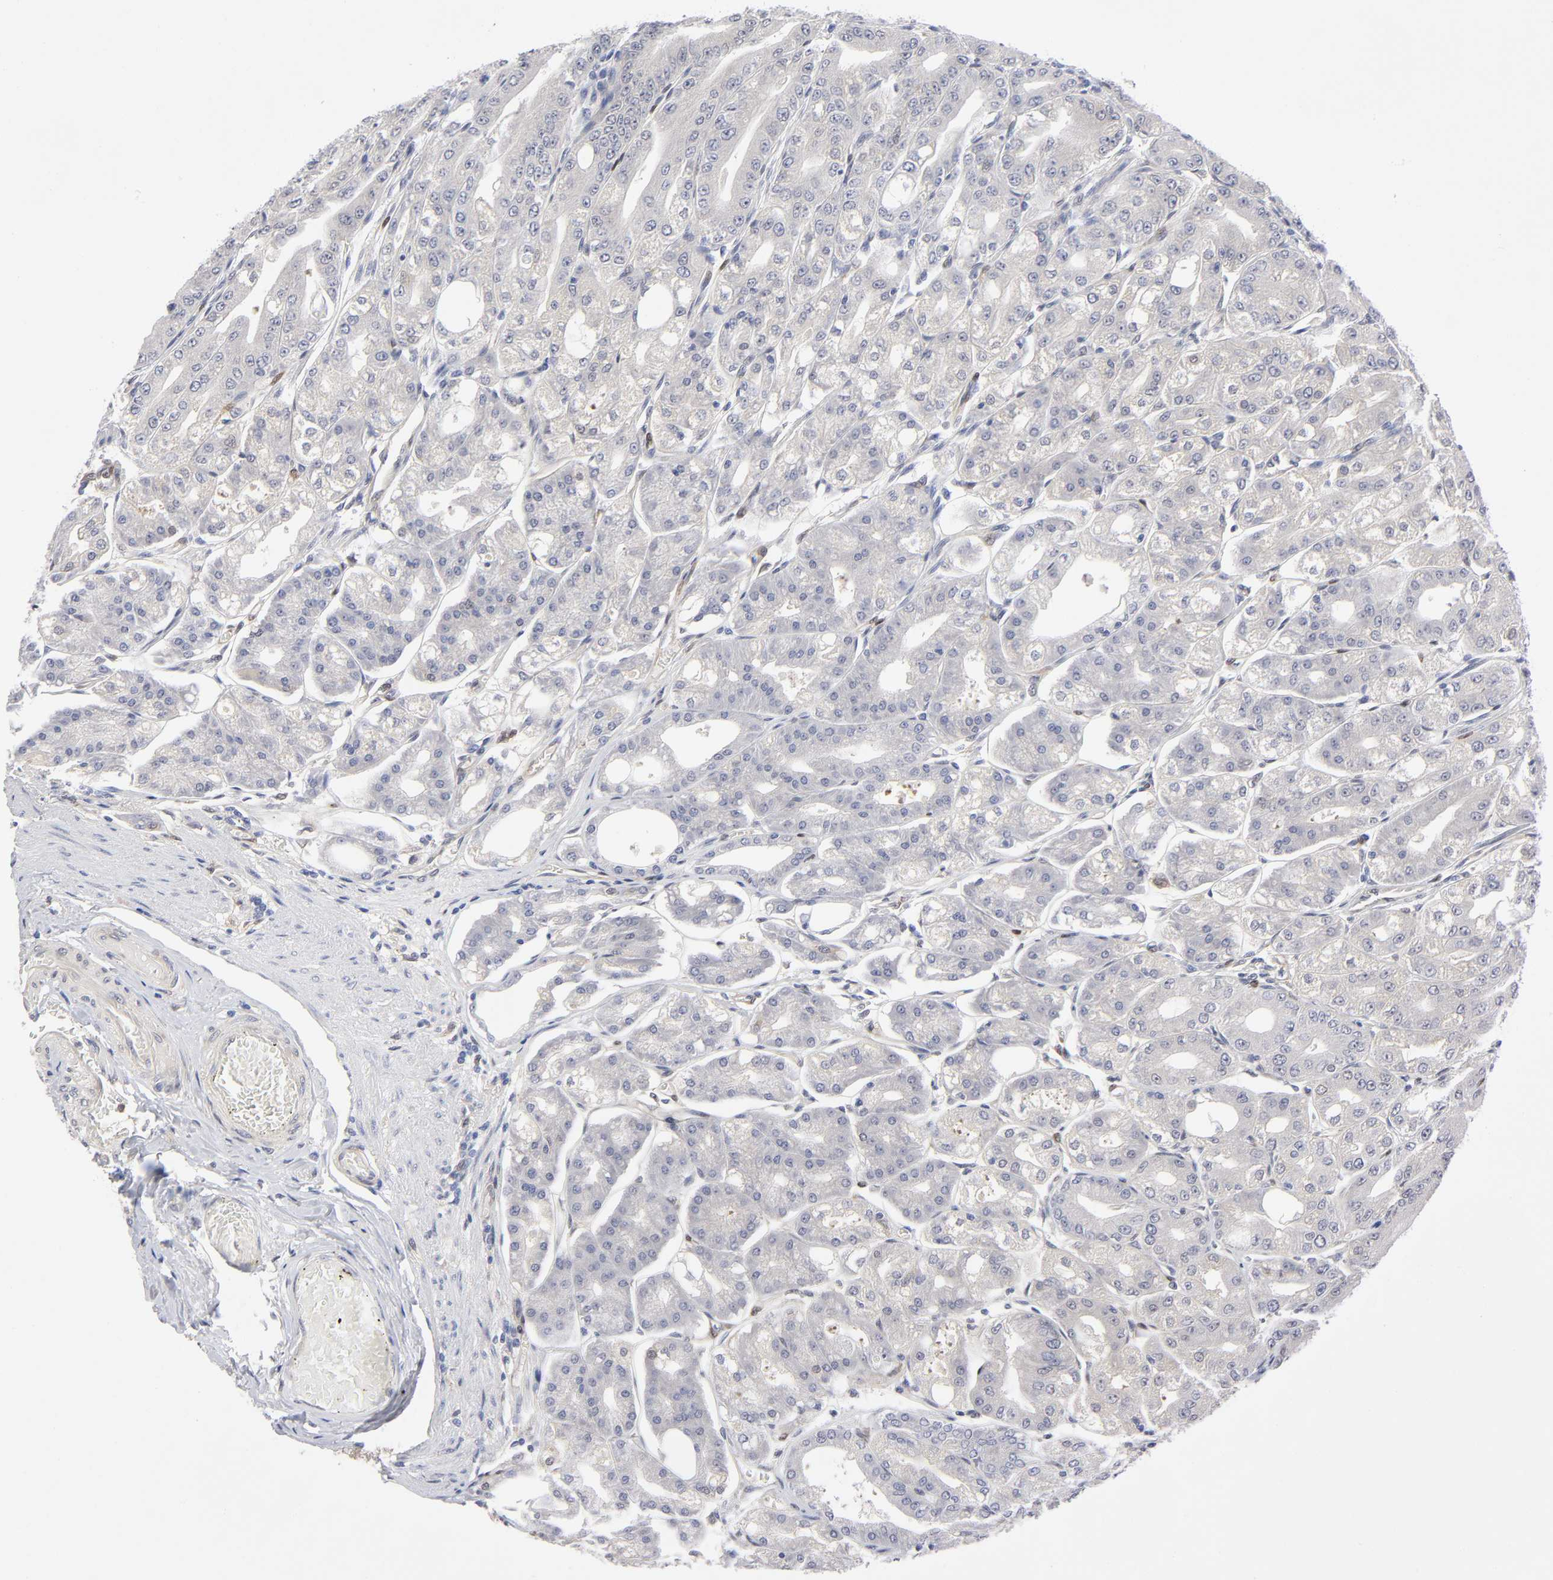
{"staining": {"intensity": "weak", "quantity": ">75%", "location": "cytoplasmic/membranous"}, "tissue": "stomach", "cell_type": "Glandular cells", "image_type": "normal", "snomed": [{"axis": "morphology", "description": "Normal tissue, NOS"}, {"axis": "topography", "description": "Stomach, lower"}], "caption": "A high-resolution histopathology image shows immunohistochemistry staining of benign stomach, which shows weak cytoplasmic/membranous staining in approximately >75% of glandular cells. The protein of interest is shown in brown color, while the nuclei are stained blue.", "gene": "PTEN", "patient": {"sex": "male", "age": 71}}